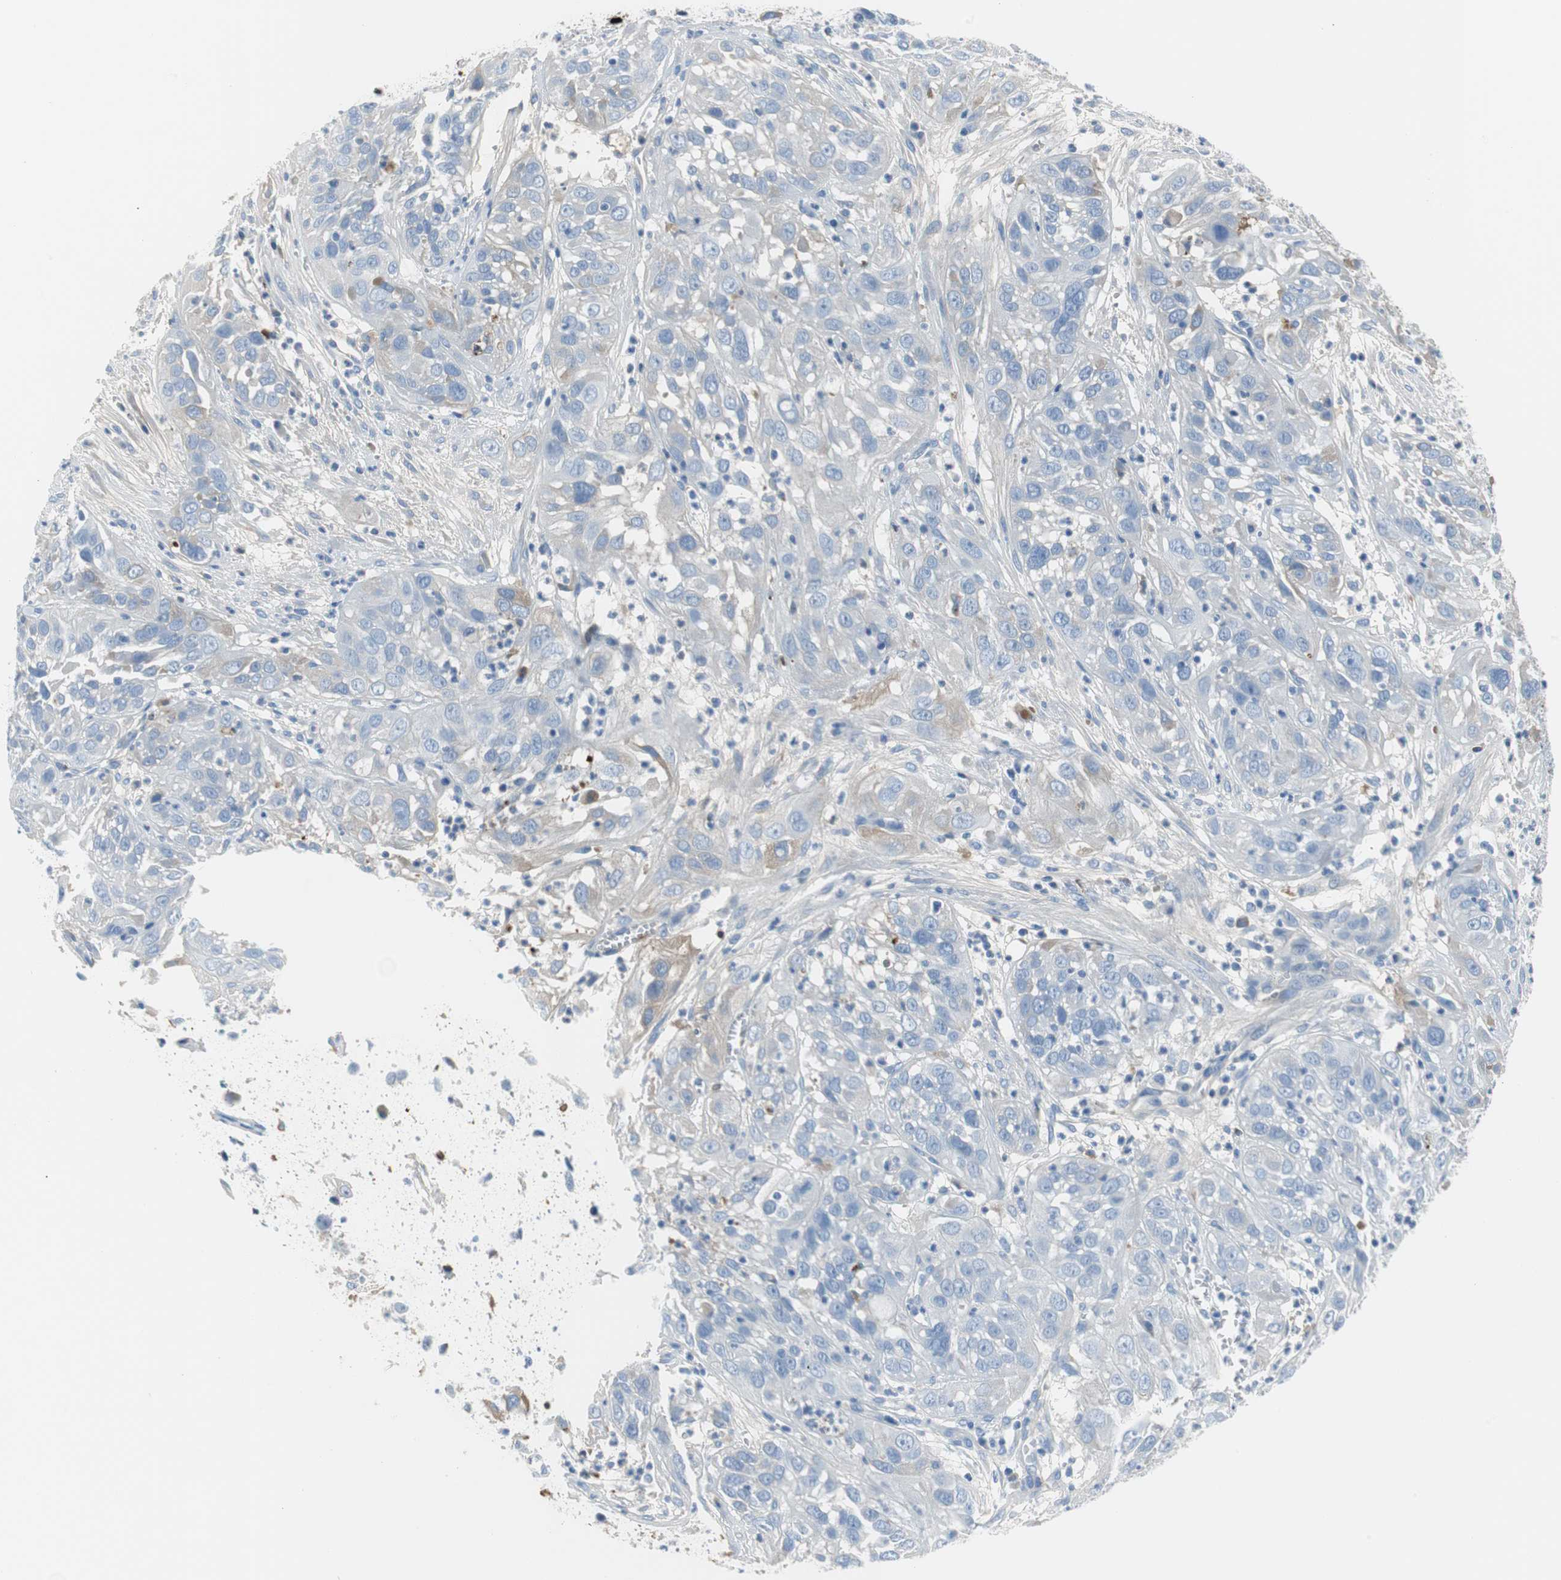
{"staining": {"intensity": "weak", "quantity": ">75%", "location": "cytoplasmic/membranous"}, "tissue": "cervical cancer", "cell_type": "Tumor cells", "image_type": "cancer", "snomed": [{"axis": "morphology", "description": "Squamous cell carcinoma, NOS"}, {"axis": "topography", "description": "Cervix"}], "caption": "DAB (3,3'-diaminobenzidine) immunohistochemical staining of squamous cell carcinoma (cervical) demonstrates weak cytoplasmic/membranous protein positivity in approximately >75% of tumor cells. The protein of interest is stained brown, and the nuclei are stained in blue (DAB IHC with brightfield microscopy, high magnification).", "gene": "APCS", "patient": {"sex": "female", "age": 32}}